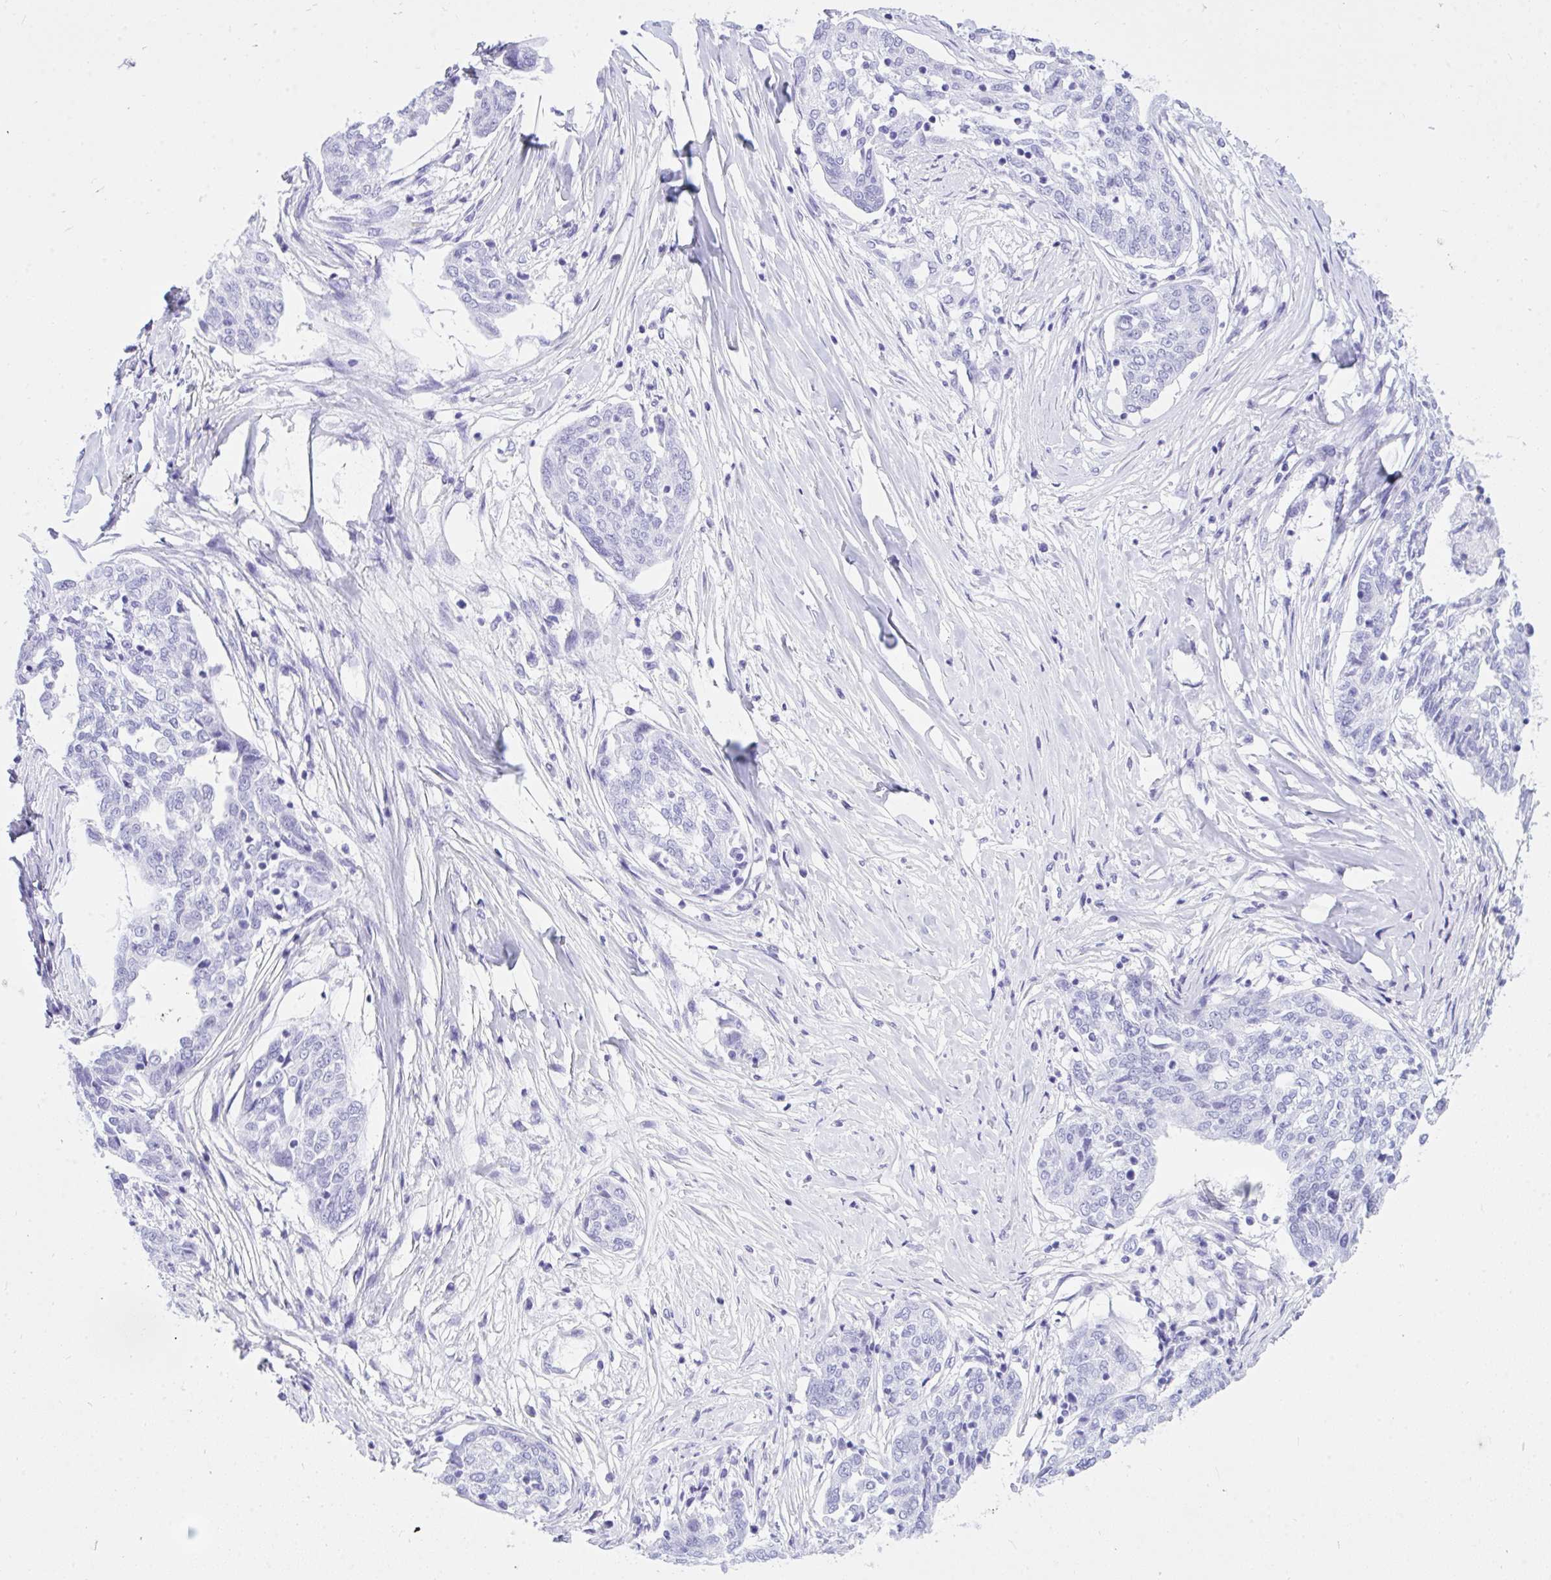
{"staining": {"intensity": "negative", "quantity": "none", "location": "none"}, "tissue": "ovarian cancer", "cell_type": "Tumor cells", "image_type": "cancer", "snomed": [{"axis": "morphology", "description": "Cystadenocarcinoma, serous, NOS"}, {"axis": "topography", "description": "Ovary"}], "caption": "Serous cystadenocarcinoma (ovarian) stained for a protein using immunohistochemistry (IHC) demonstrates no staining tumor cells.", "gene": "TLN2", "patient": {"sex": "female", "age": 67}}